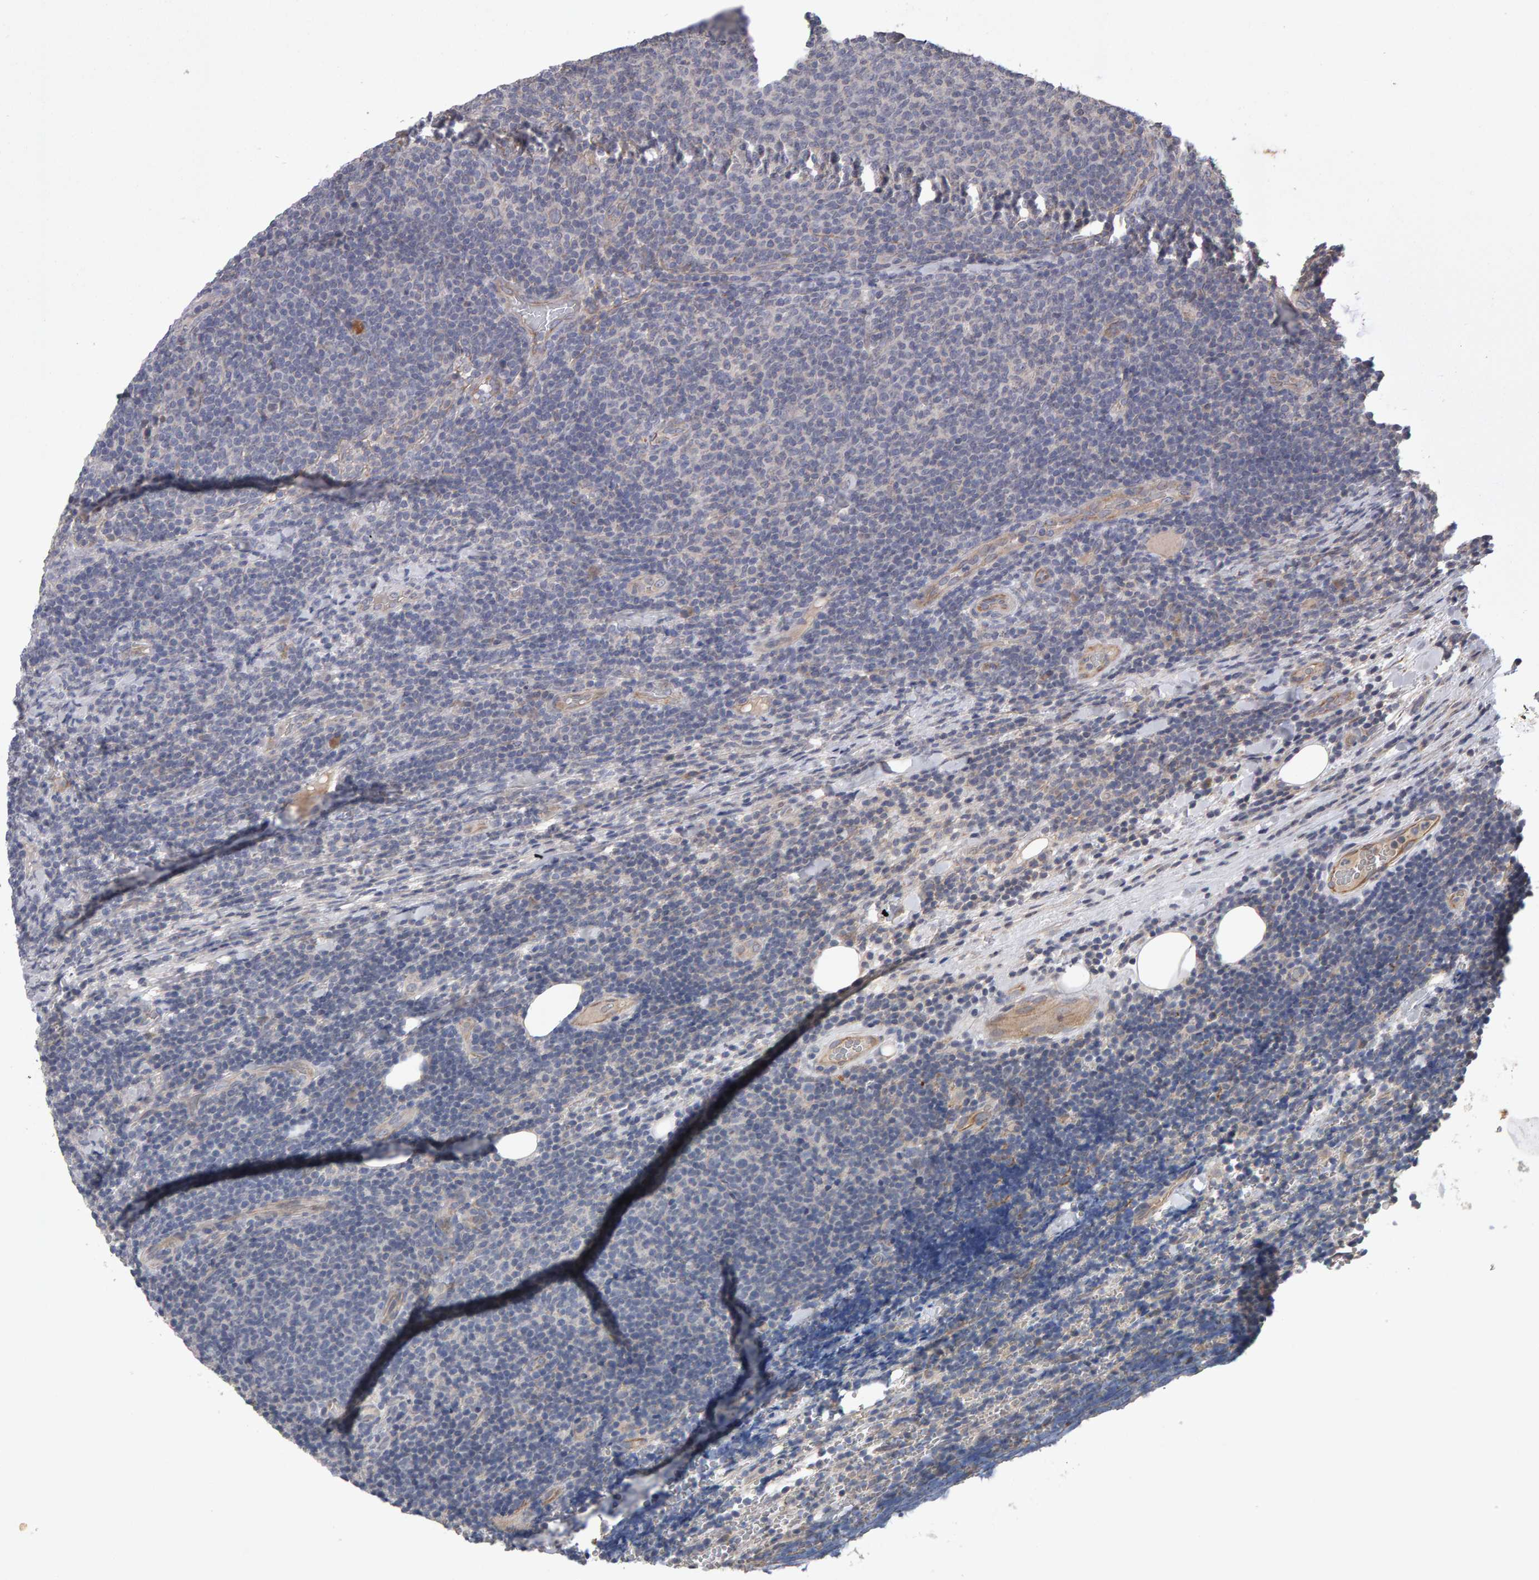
{"staining": {"intensity": "negative", "quantity": "none", "location": "none"}, "tissue": "lymphoma", "cell_type": "Tumor cells", "image_type": "cancer", "snomed": [{"axis": "morphology", "description": "Malignant lymphoma, non-Hodgkin's type, Low grade"}, {"axis": "topography", "description": "Lymph node"}], "caption": "This is an IHC image of malignant lymphoma, non-Hodgkin's type (low-grade). There is no expression in tumor cells.", "gene": "COASY", "patient": {"sex": "male", "age": 66}}